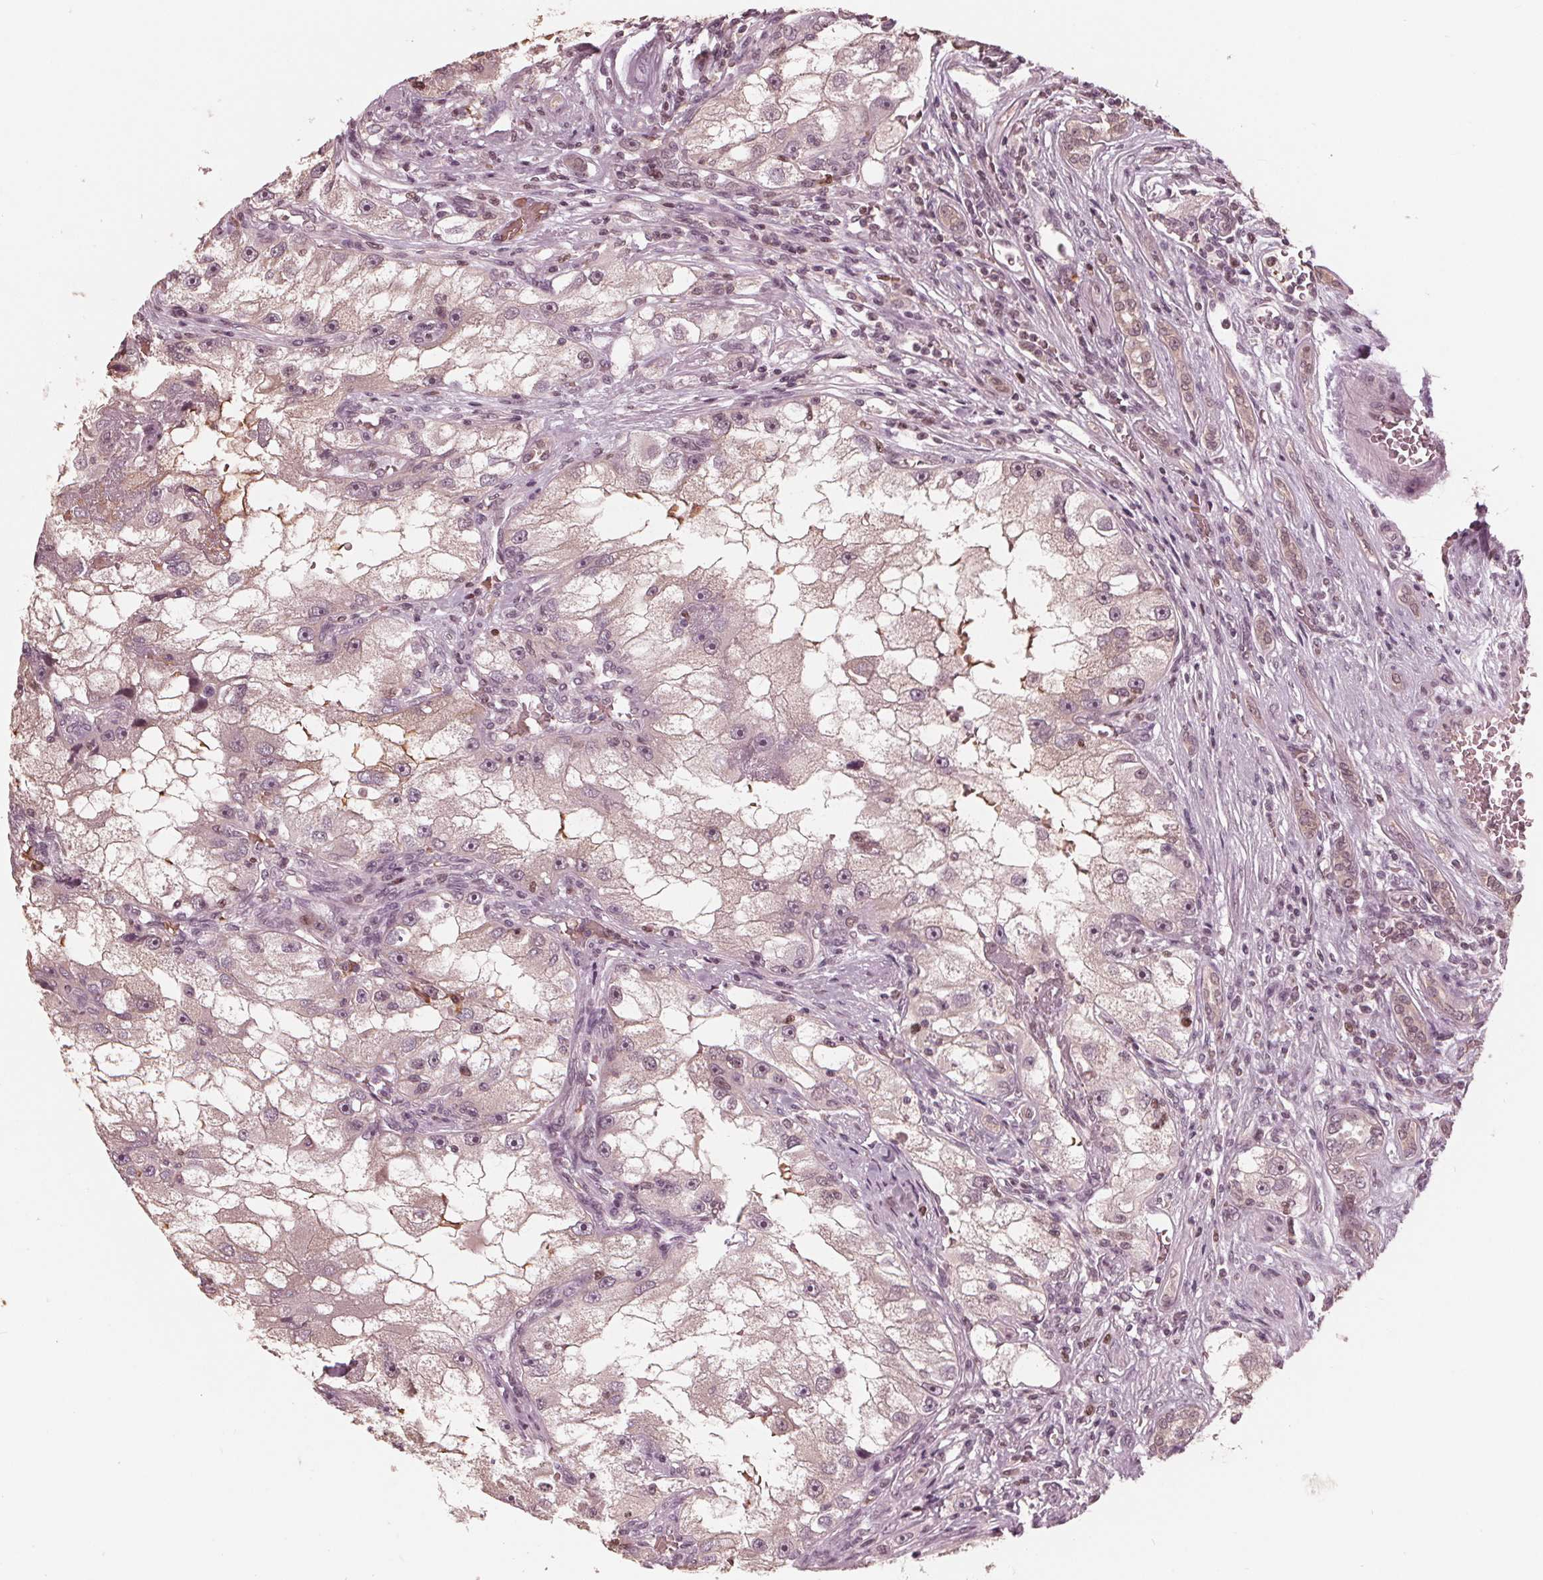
{"staining": {"intensity": "weak", "quantity": "25%-75%", "location": "cytoplasmic/membranous"}, "tissue": "renal cancer", "cell_type": "Tumor cells", "image_type": "cancer", "snomed": [{"axis": "morphology", "description": "Adenocarcinoma, NOS"}, {"axis": "topography", "description": "Kidney"}], "caption": "Protein expression analysis of renal cancer (adenocarcinoma) exhibits weak cytoplasmic/membranous positivity in about 25%-75% of tumor cells. (Brightfield microscopy of DAB IHC at high magnification).", "gene": "HIRIP3", "patient": {"sex": "male", "age": 63}}